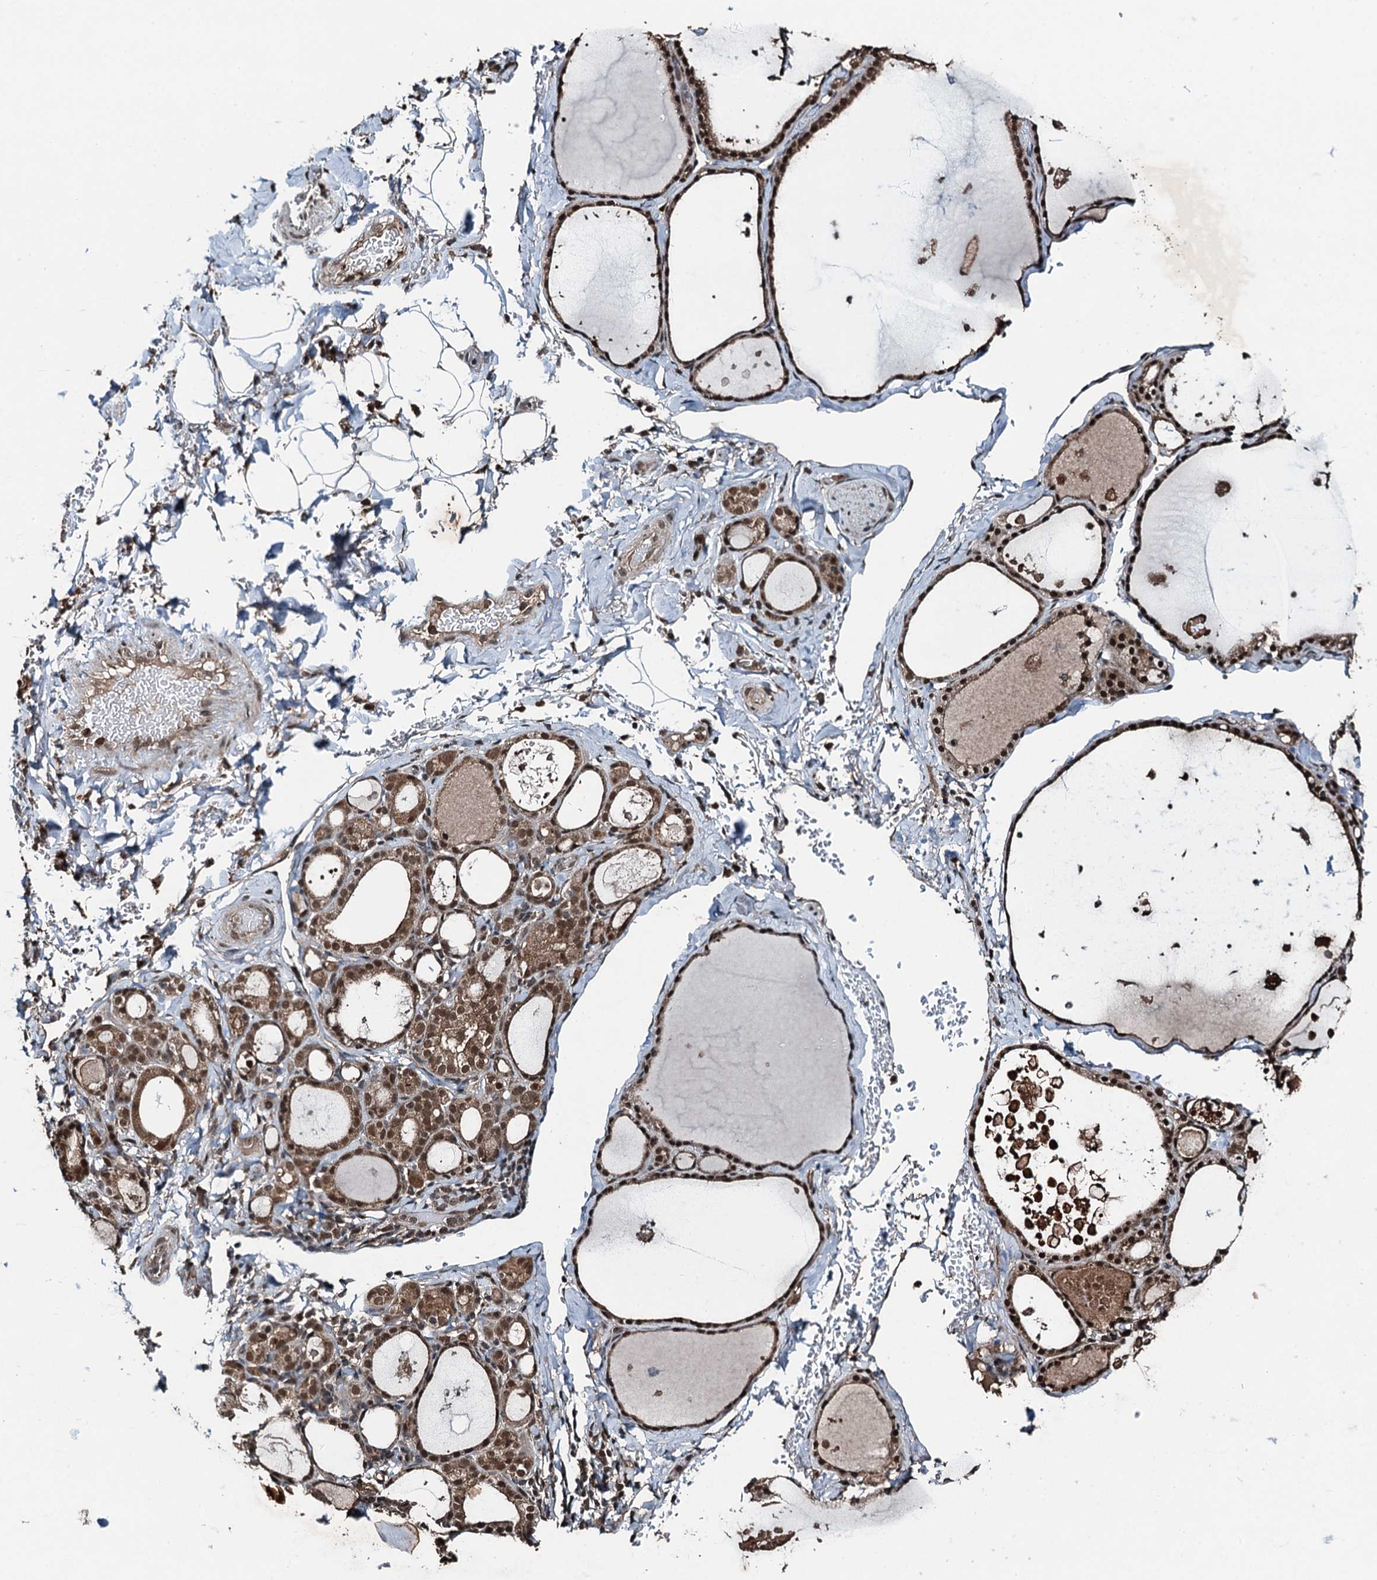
{"staining": {"intensity": "moderate", "quantity": ">75%", "location": "cytoplasmic/membranous,nuclear"}, "tissue": "thyroid gland", "cell_type": "Glandular cells", "image_type": "normal", "snomed": [{"axis": "morphology", "description": "Normal tissue, NOS"}, {"axis": "topography", "description": "Thyroid gland"}], "caption": "This is a photomicrograph of immunohistochemistry (IHC) staining of benign thyroid gland, which shows moderate expression in the cytoplasmic/membranous,nuclear of glandular cells.", "gene": "UBXN6", "patient": {"sex": "male", "age": 56}}